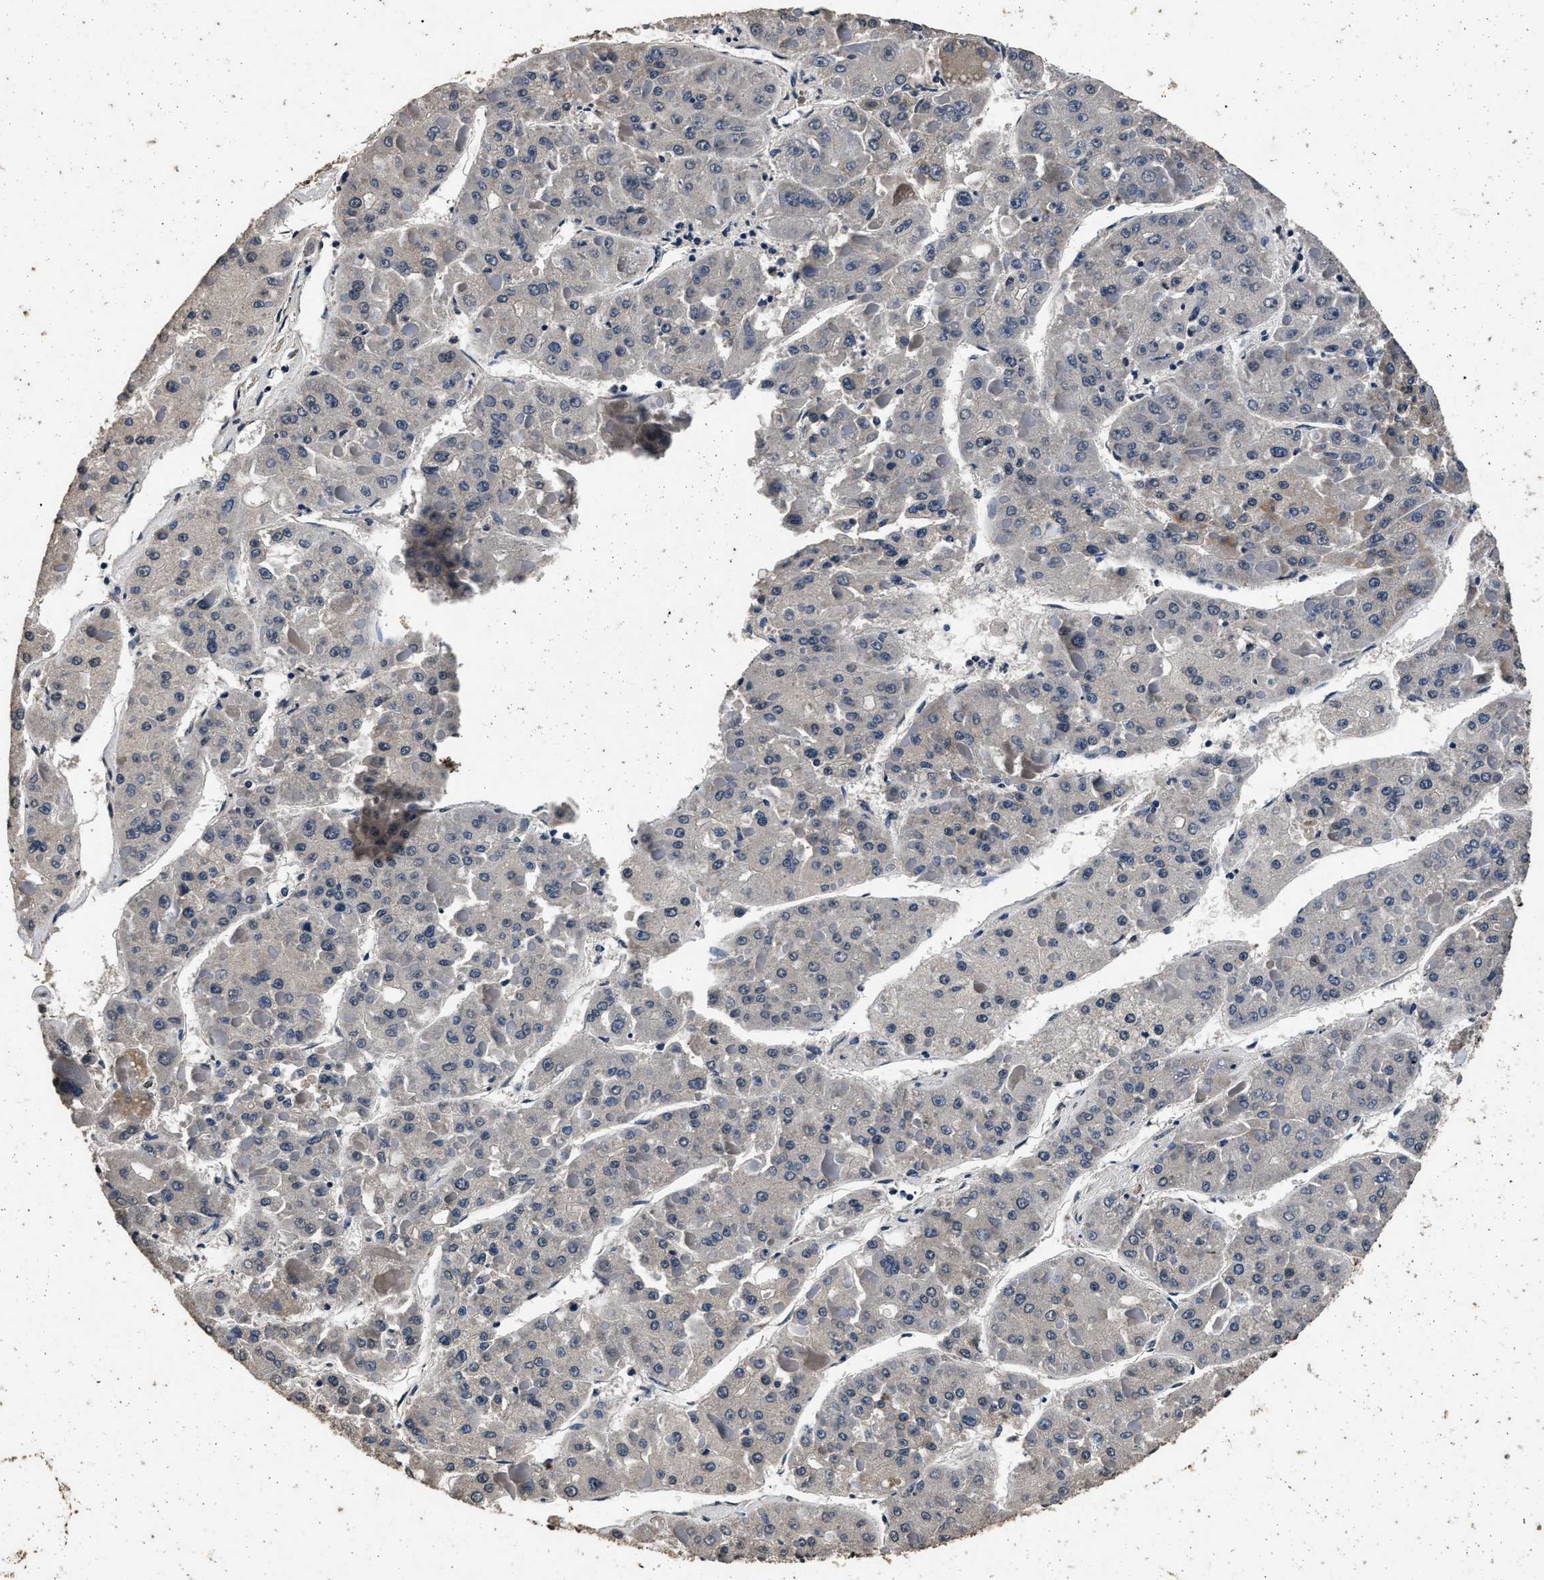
{"staining": {"intensity": "negative", "quantity": "none", "location": "none"}, "tissue": "liver cancer", "cell_type": "Tumor cells", "image_type": "cancer", "snomed": [{"axis": "morphology", "description": "Carcinoma, Hepatocellular, NOS"}, {"axis": "topography", "description": "Liver"}], "caption": "DAB immunohistochemical staining of human liver hepatocellular carcinoma exhibits no significant expression in tumor cells.", "gene": "CSTF1", "patient": {"sex": "female", "age": 73}}